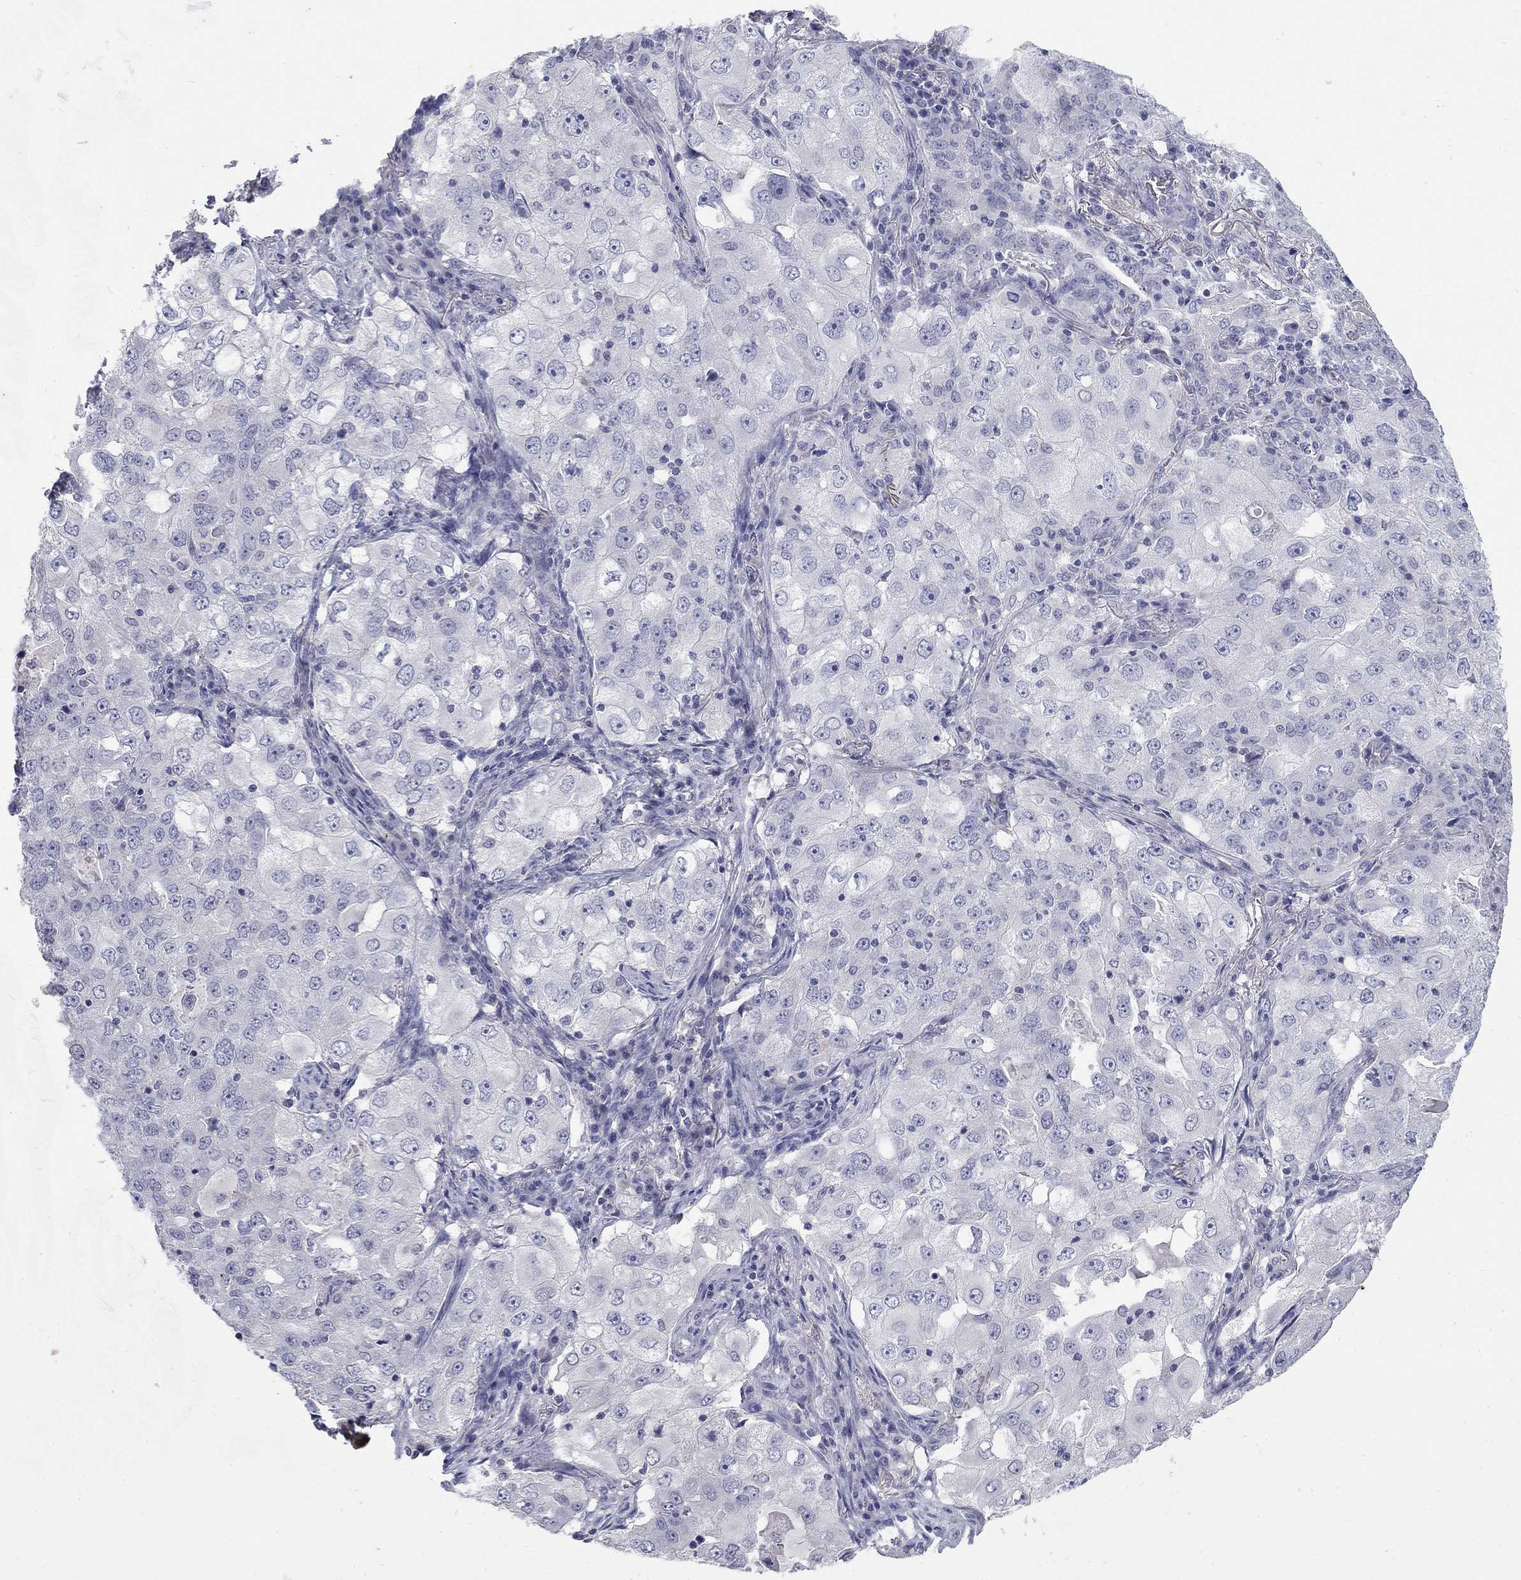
{"staining": {"intensity": "negative", "quantity": "none", "location": "none"}, "tissue": "lung cancer", "cell_type": "Tumor cells", "image_type": "cancer", "snomed": [{"axis": "morphology", "description": "Adenocarcinoma, NOS"}, {"axis": "topography", "description": "Lung"}], "caption": "A high-resolution histopathology image shows immunohistochemistry staining of lung cancer, which demonstrates no significant positivity in tumor cells.", "gene": "PTH1R", "patient": {"sex": "female", "age": 61}}